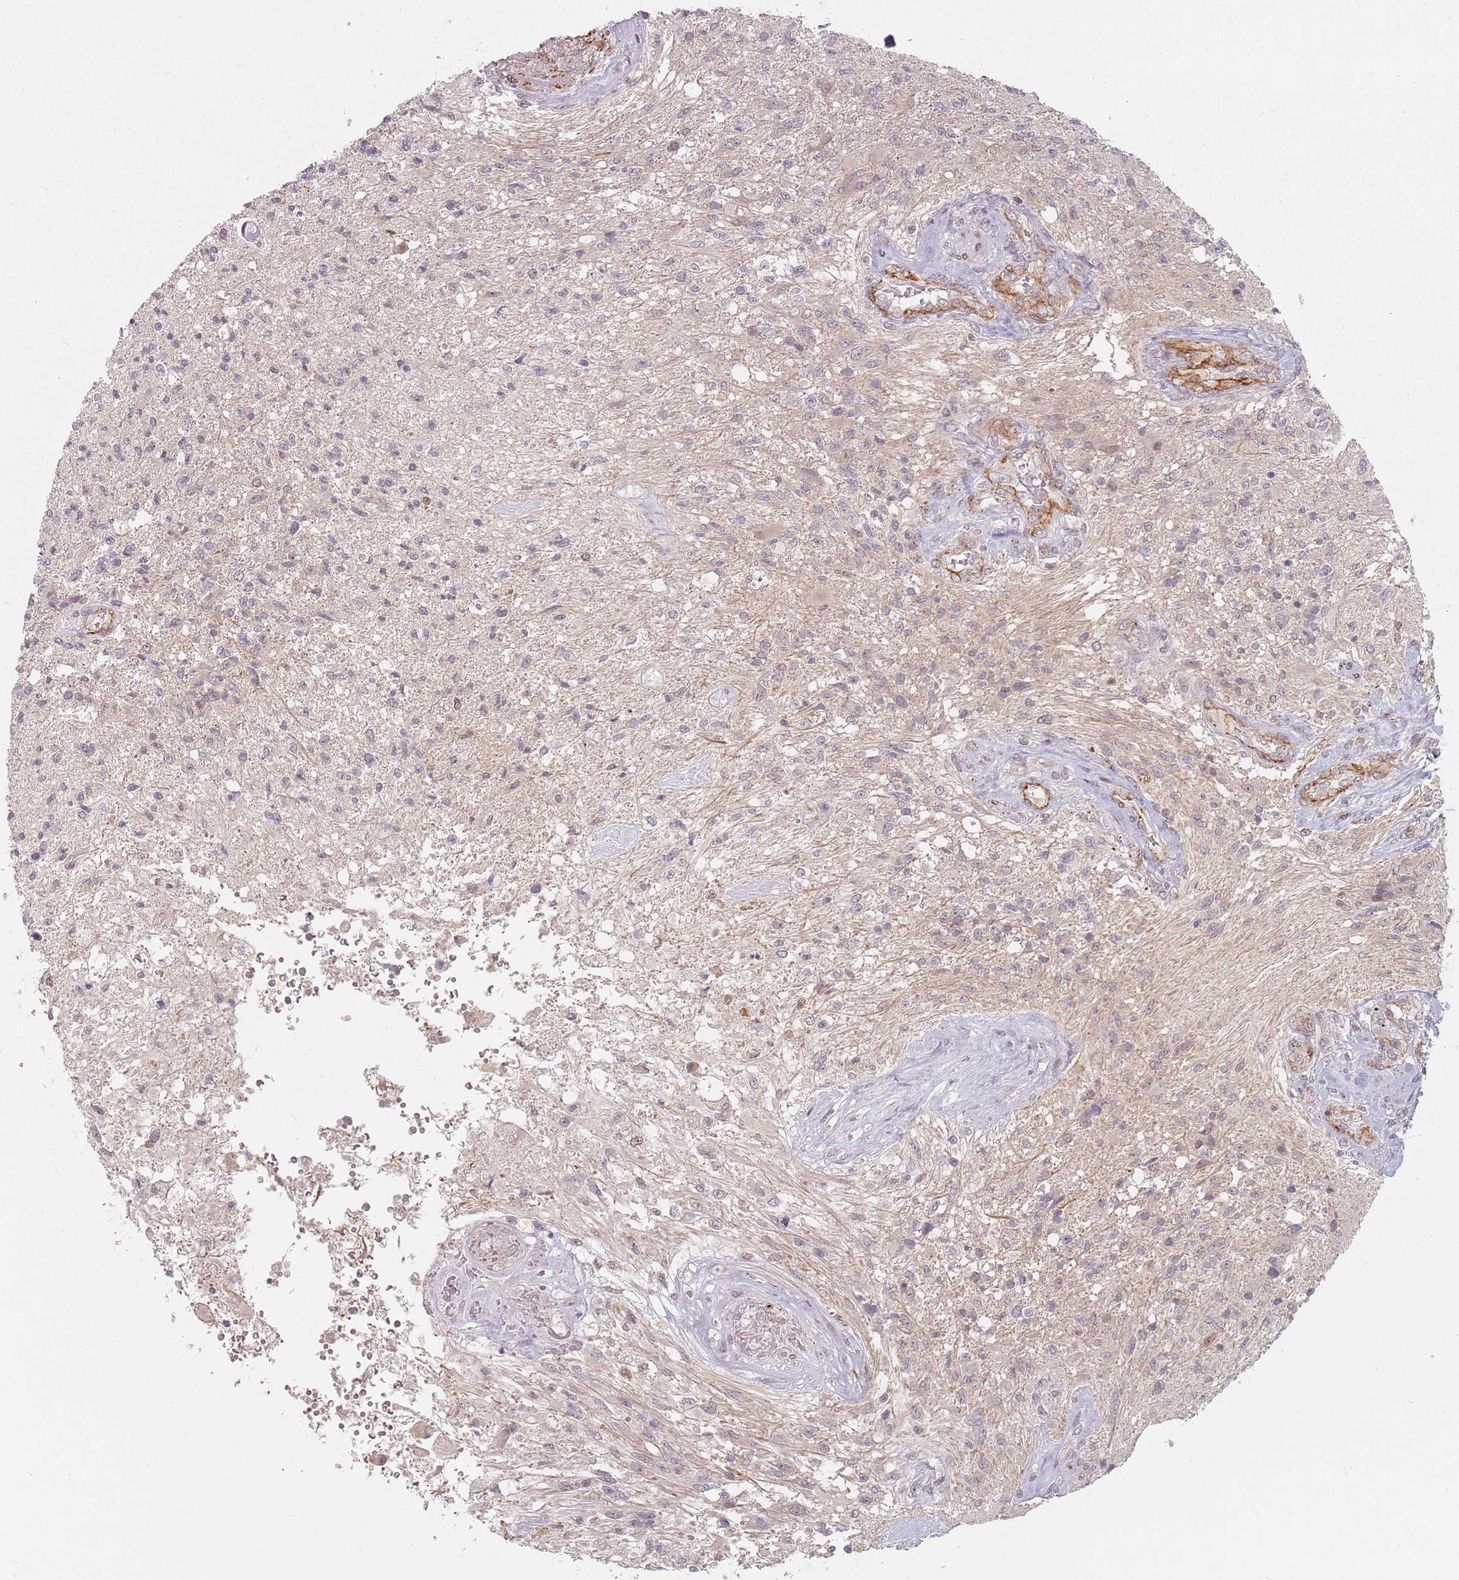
{"staining": {"intensity": "negative", "quantity": "none", "location": "none"}, "tissue": "glioma", "cell_type": "Tumor cells", "image_type": "cancer", "snomed": [{"axis": "morphology", "description": "Glioma, malignant, High grade"}, {"axis": "topography", "description": "Brain"}], "caption": "Photomicrograph shows no significant protein positivity in tumor cells of glioma.", "gene": "RPS6KA2", "patient": {"sex": "male", "age": 56}}